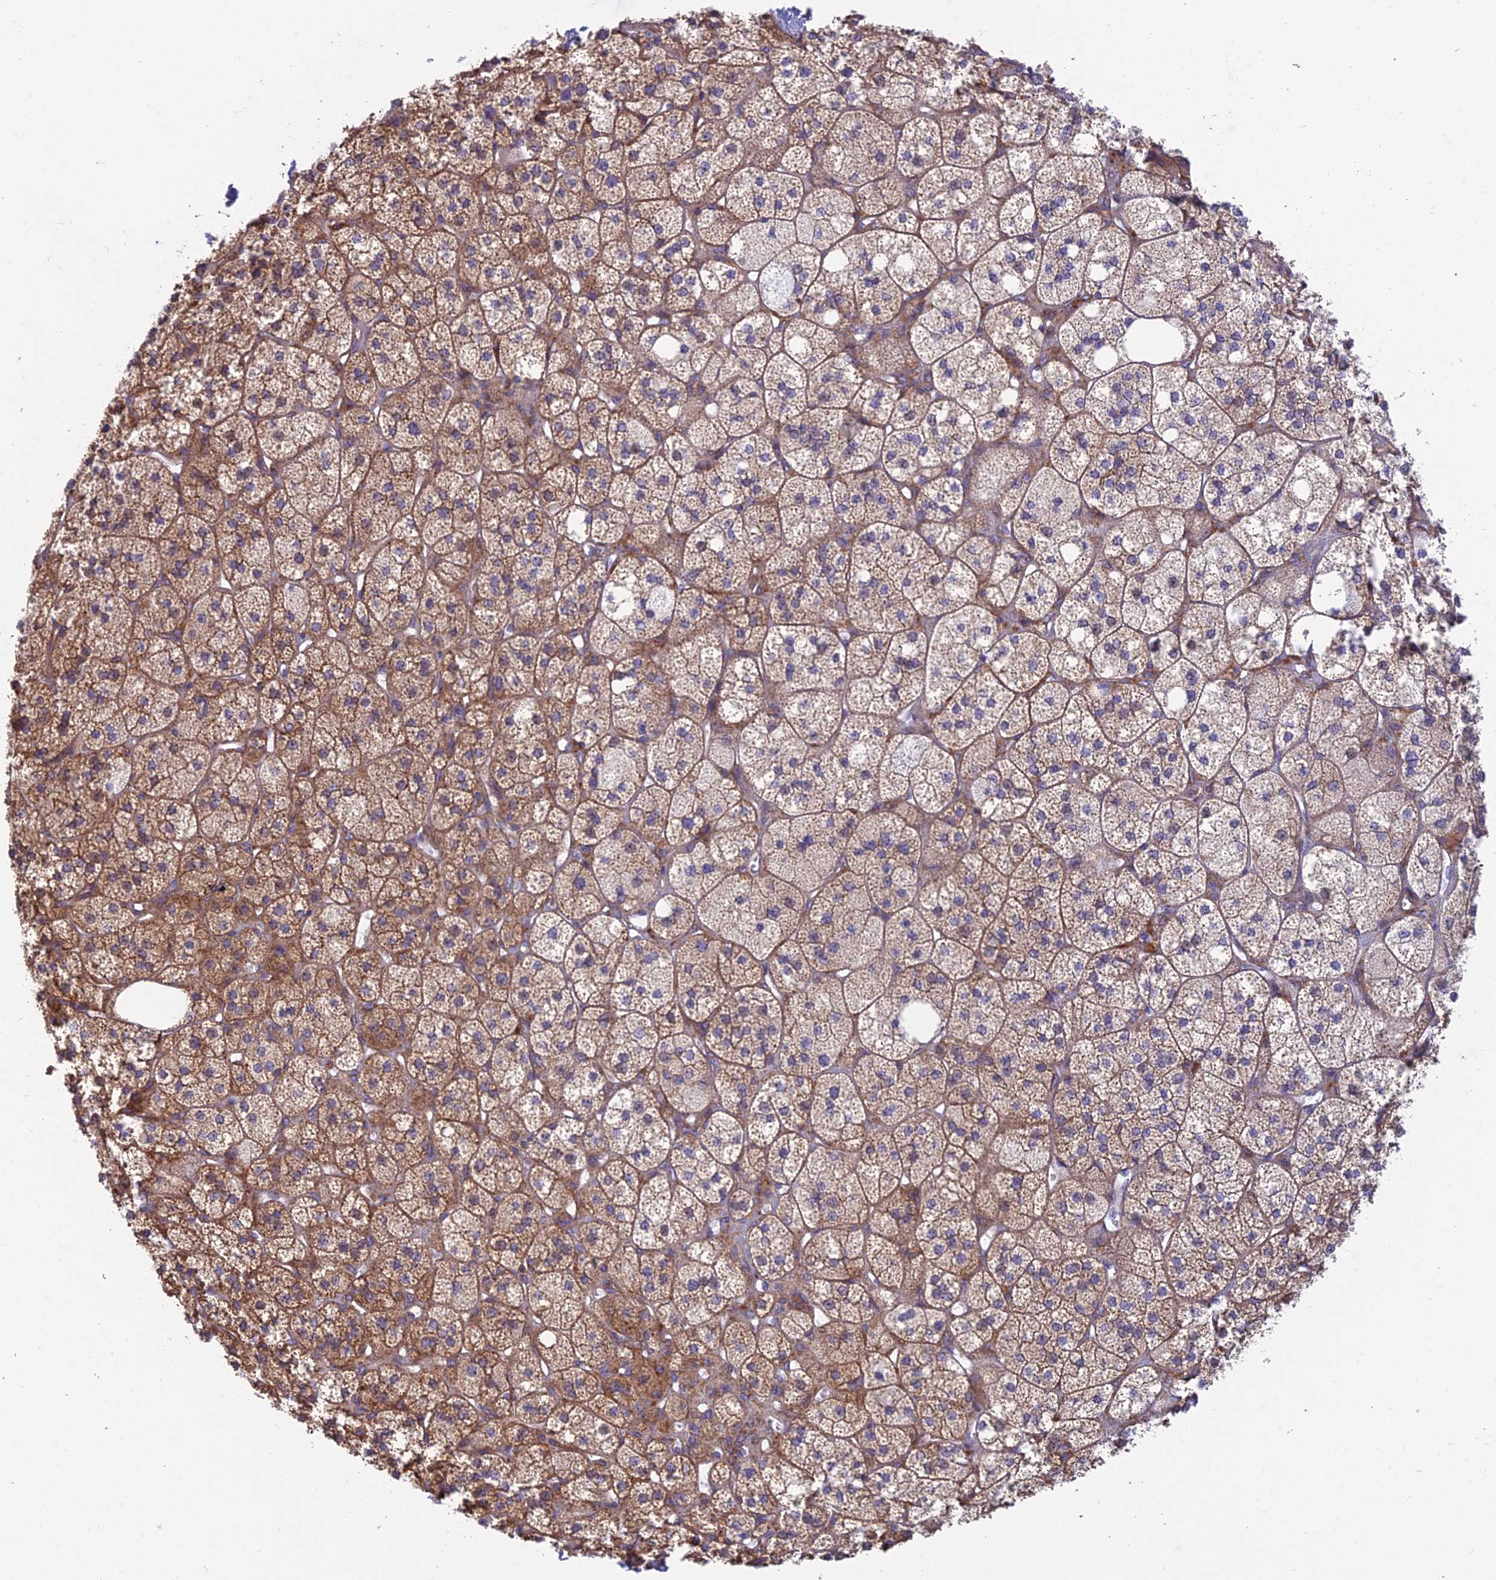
{"staining": {"intensity": "strong", "quantity": "25%-75%", "location": "cytoplasmic/membranous"}, "tissue": "adrenal gland", "cell_type": "Glandular cells", "image_type": "normal", "snomed": [{"axis": "morphology", "description": "Normal tissue, NOS"}, {"axis": "topography", "description": "Adrenal gland"}], "caption": "A high-resolution photomicrograph shows immunohistochemistry staining of normal adrenal gland, which demonstrates strong cytoplasmic/membranous expression in about 25%-75% of glandular cells.", "gene": "RPL17", "patient": {"sex": "male", "age": 61}}